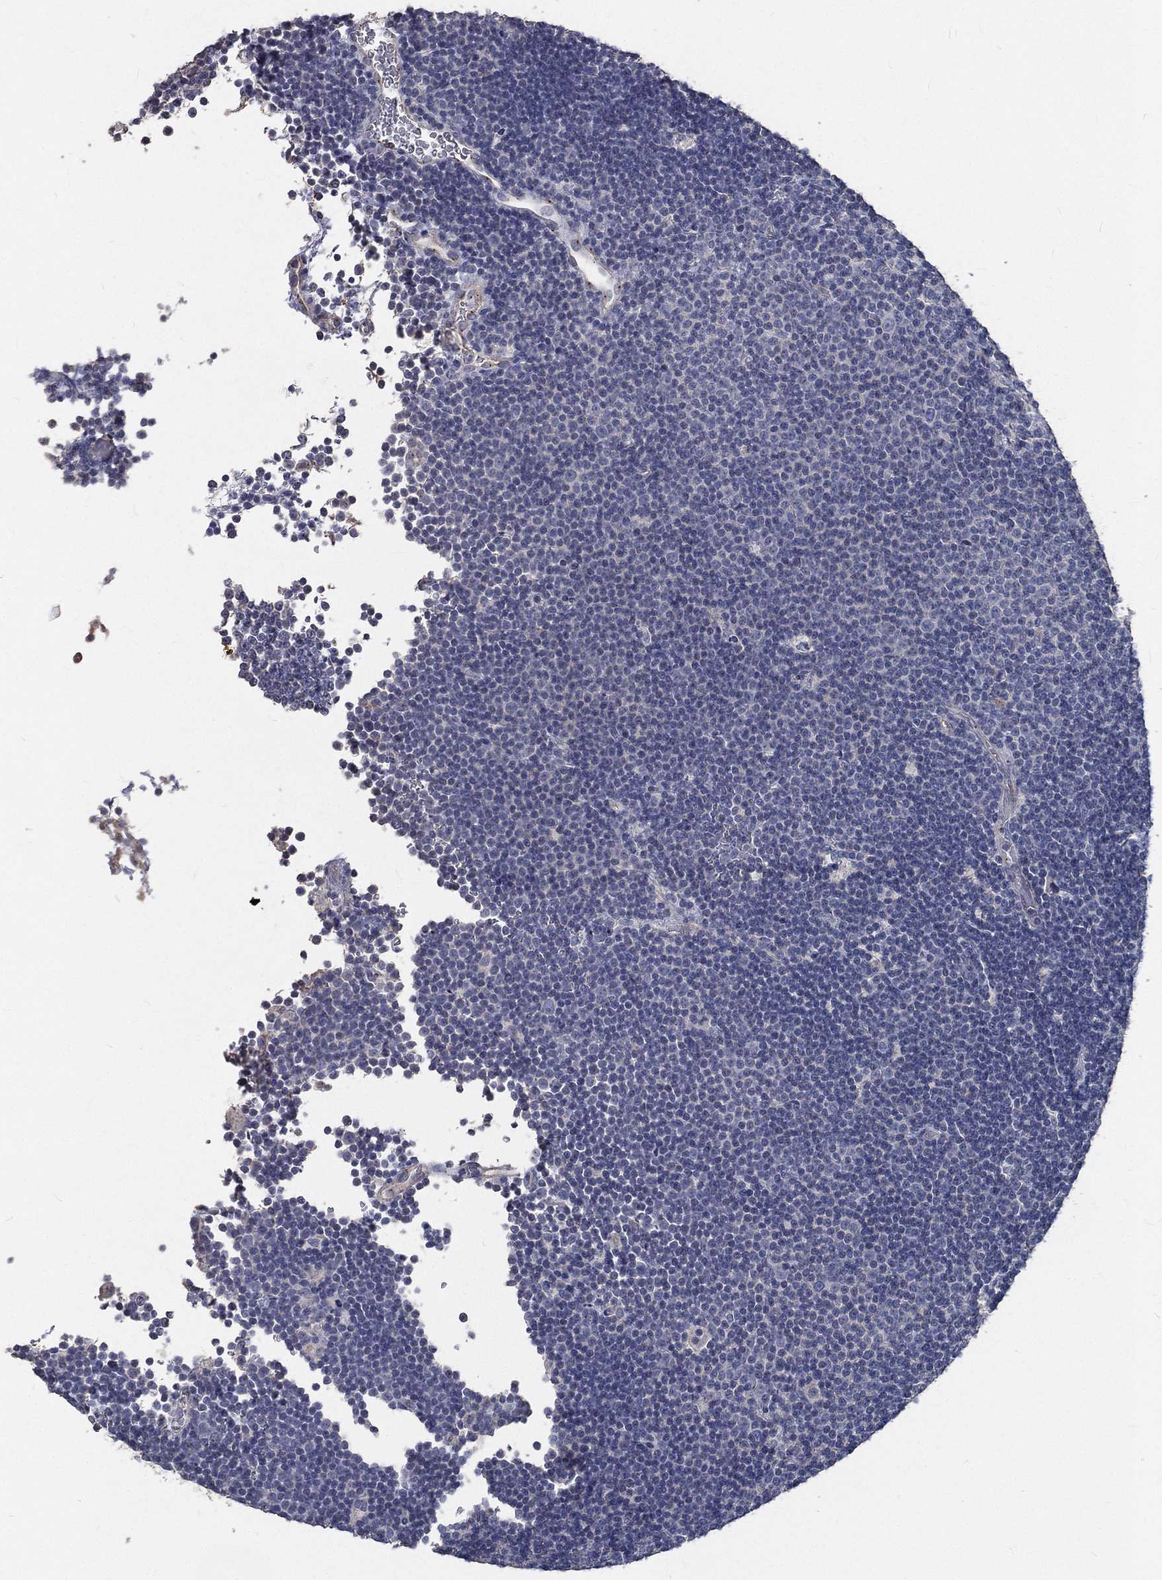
{"staining": {"intensity": "negative", "quantity": "none", "location": "none"}, "tissue": "lymphoma", "cell_type": "Tumor cells", "image_type": "cancer", "snomed": [{"axis": "morphology", "description": "Malignant lymphoma, non-Hodgkin's type, Low grade"}, {"axis": "topography", "description": "Brain"}], "caption": "Immunohistochemistry histopathology image of neoplastic tissue: human malignant lymphoma, non-Hodgkin's type (low-grade) stained with DAB (3,3'-diaminobenzidine) reveals no significant protein staining in tumor cells.", "gene": "CROCC", "patient": {"sex": "female", "age": 66}}